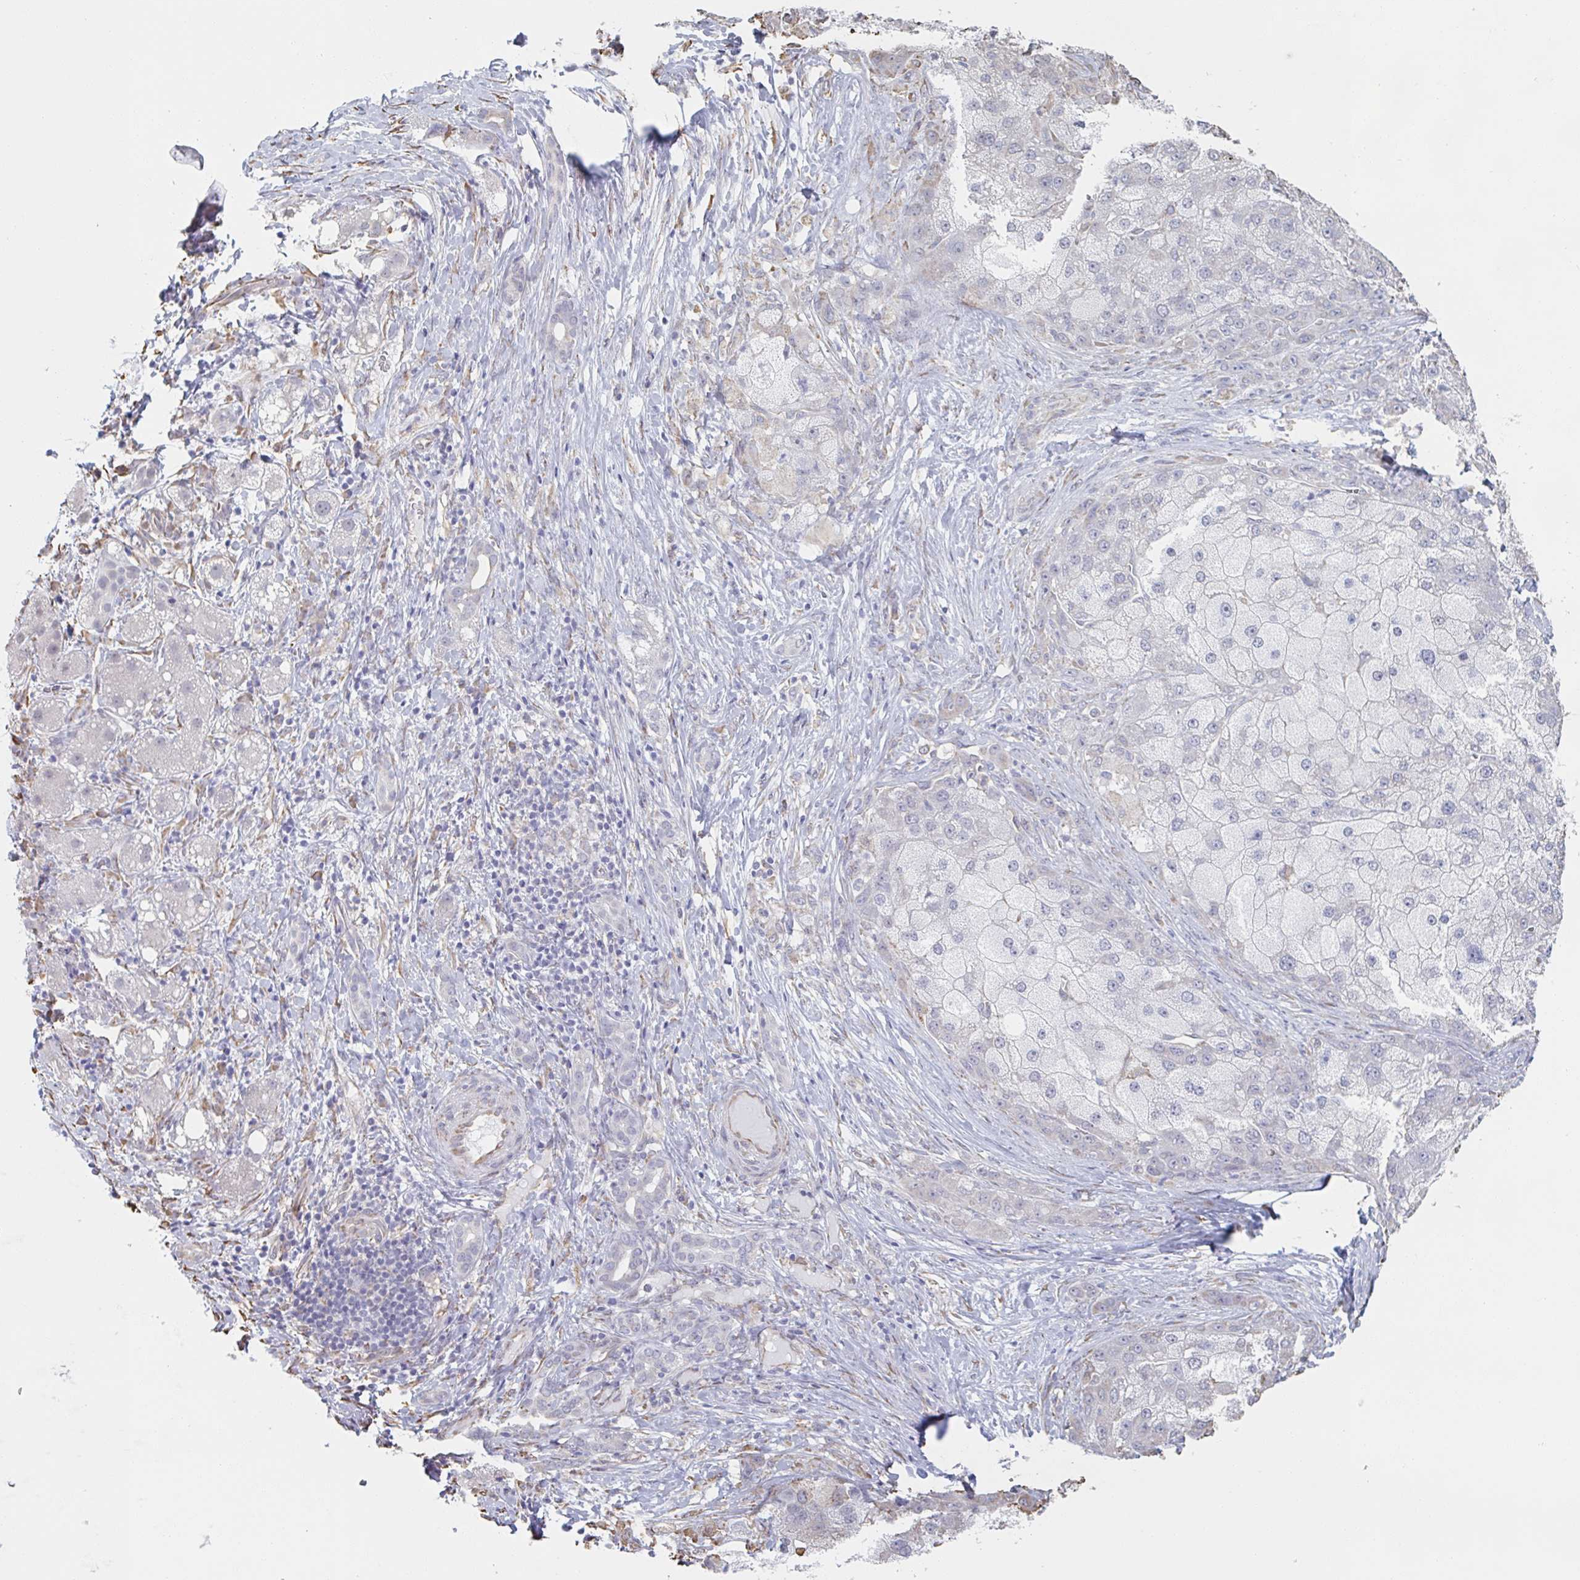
{"staining": {"intensity": "negative", "quantity": "none", "location": "none"}, "tissue": "liver cancer", "cell_type": "Tumor cells", "image_type": "cancer", "snomed": [{"axis": "morphology", "description": "Carcinoma, Hepatocellular, NOS"}, {"axis": "topography", "description": "Liver"}], "caption": "Immunohistochemical staining of human hepatocellular carcinoma (liver) demonstrates no significant expression in tumor cells. (Stains: DAB immunohistochemistry (IHC) with hematoxylin counter stain, Microscopy: brightfield microscopy at high magnification).", "gene": "RAB5IF", "patient": {"sex": "male", "age": 67}}